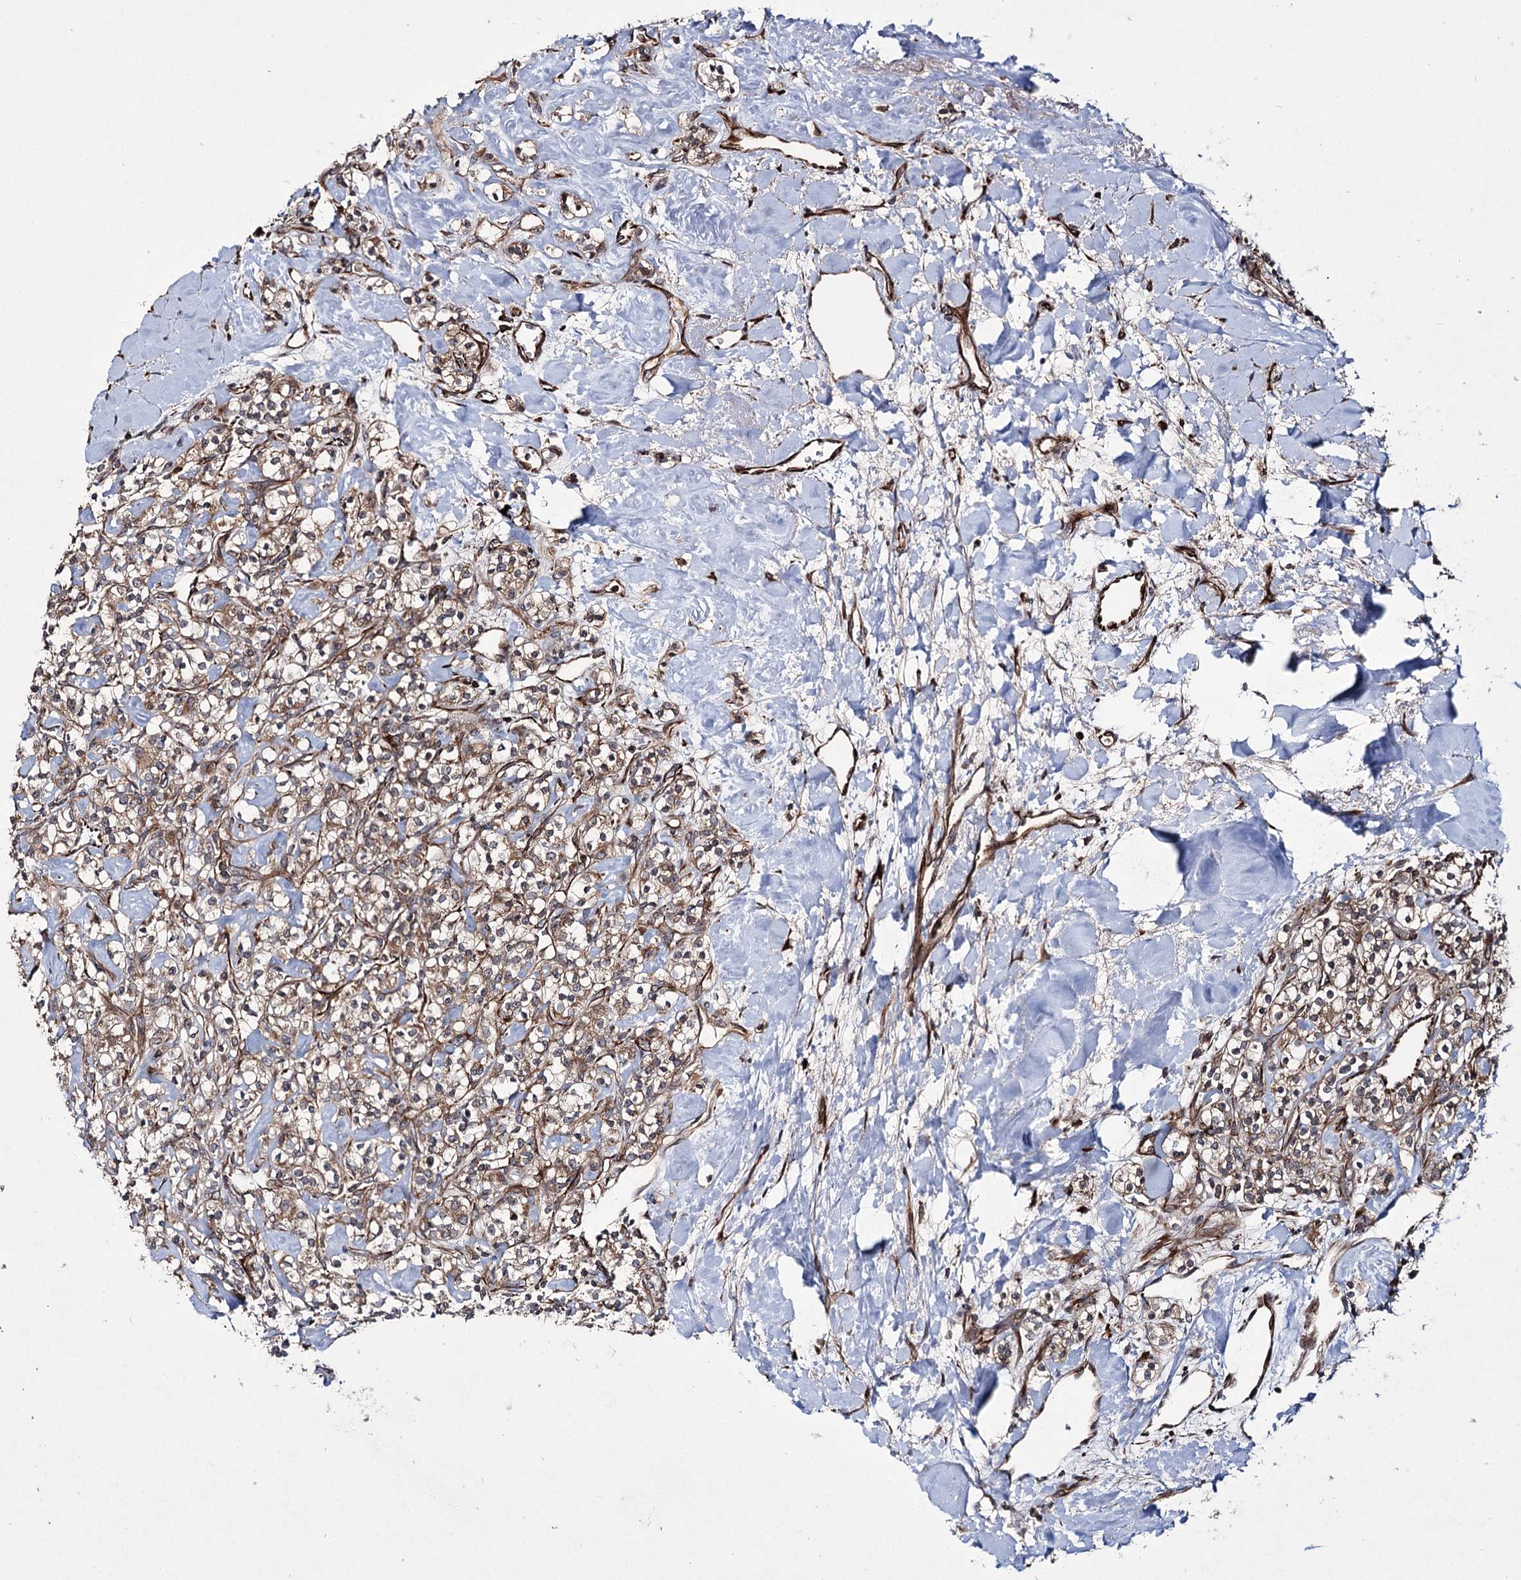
{"staining": {"intensity": "weak", "quantity": ">75%", "location": "cytoplasmic/membranous"}, "tissue": "renal cancer", "cell_type": "Tumor cells", "image_type": "cancer", "snomed": [{"axis": "morphology", "description": "Adenocarcinoma, NOS"}, {"axis": "topography", "description": "Kidney"}], "caption": "This is an image of immunohistochemistry staining of renal adenocarcinoma, which shows weak staining in the cytoplasmic/membranous of tumor cells.", "gene": "HECTD2", "patient": {"sex": "male", "age": 77}}